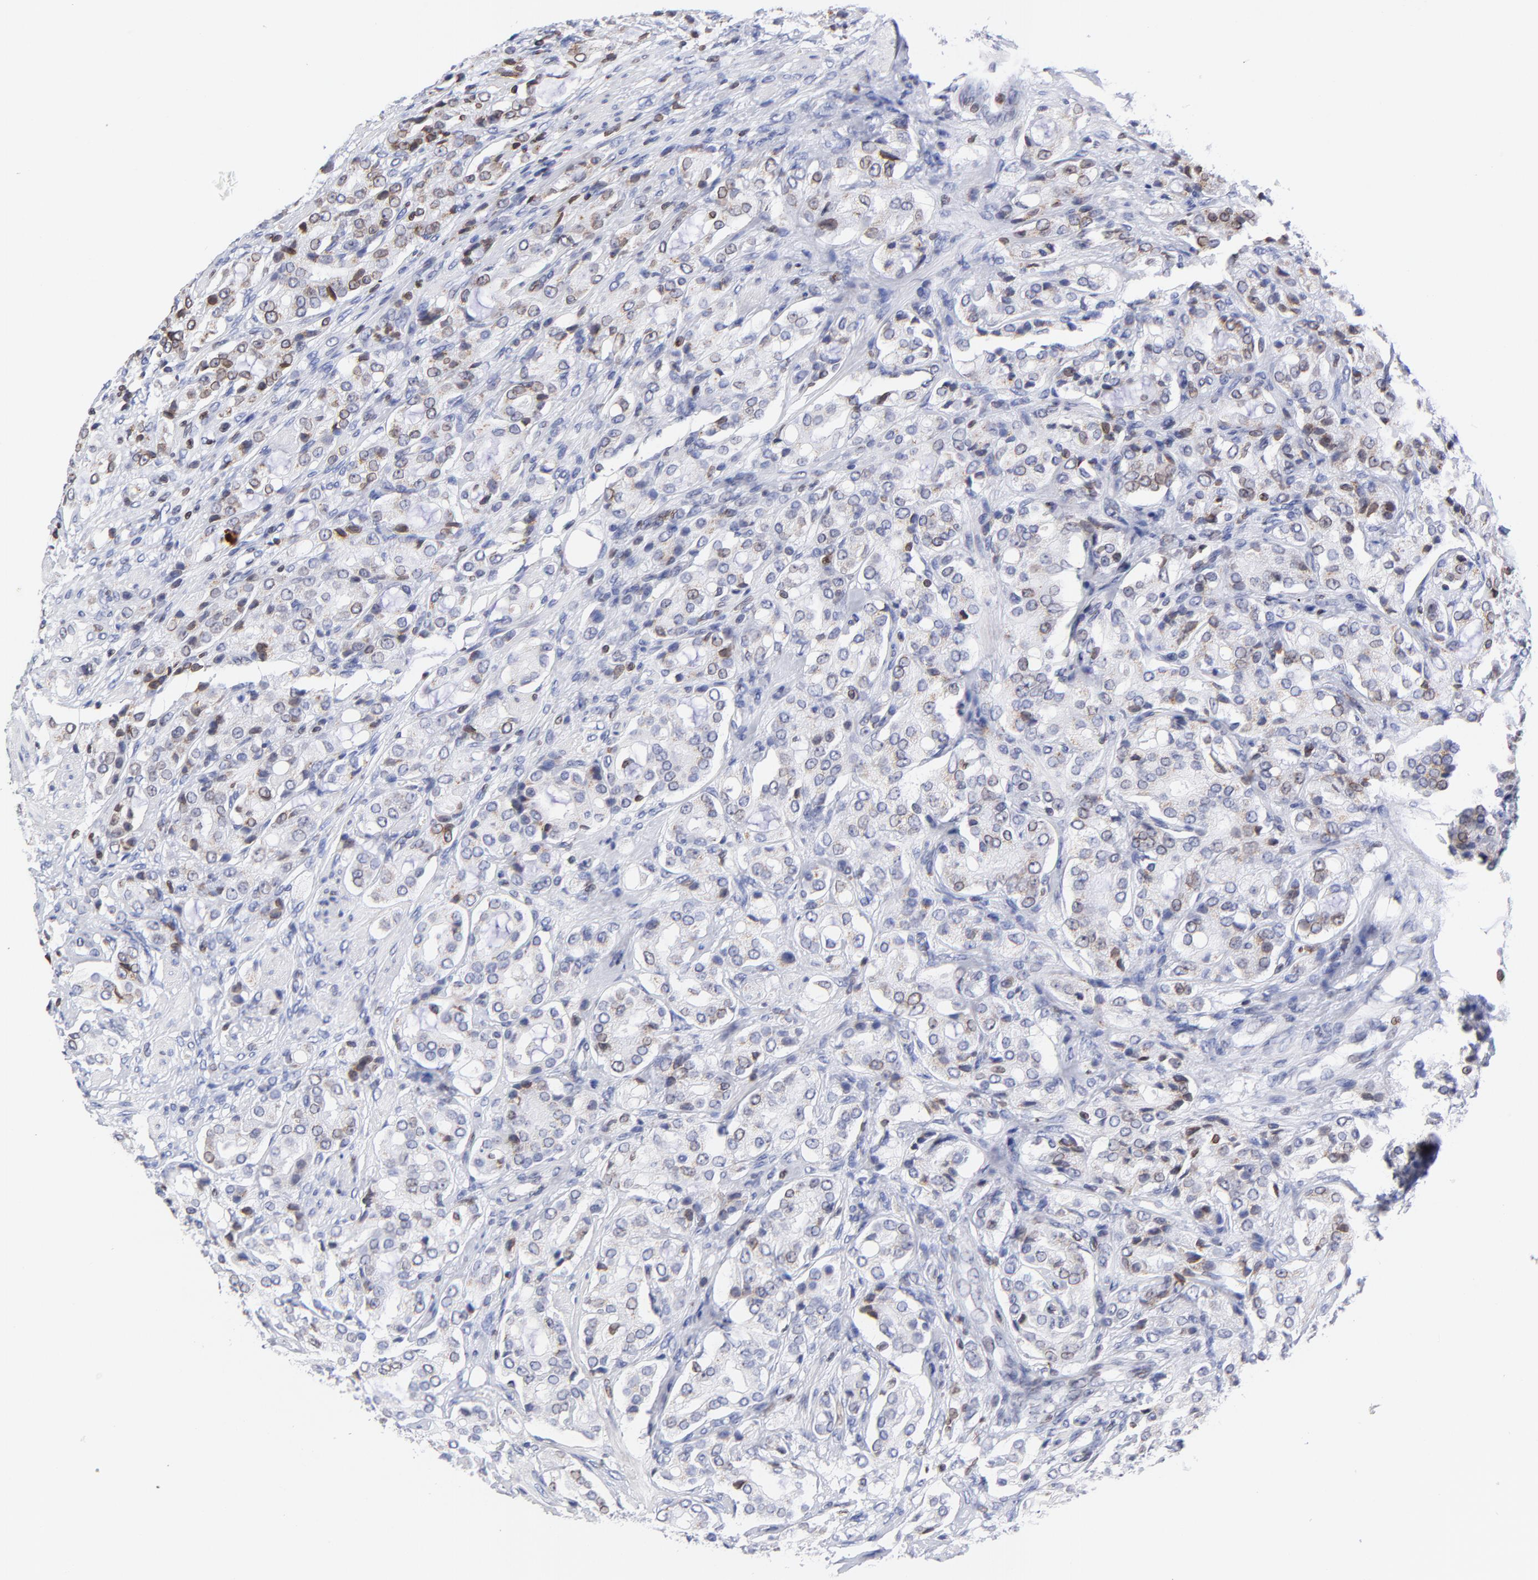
{"staining": {"intensity": "weak", "quantity": "<25%", "location": "cytoplasmic/membranous,nuclear"}, "tissue": "prostate cancer", "cell_type": "Tumor cells", "image_type": "cancer", "snomed": [{"axis": "morphology", "description": "Adenocarcinoma, High grade"}, {"axis": "topography", "description": "Prostate"}], "caption": "High power microscopy histopathology image of an IHC histopathology image of prostate cancer (adenocarcinoma (high-grade)), revealing no significant positivity in tumor cells. Brightfield microscopy of immunohistochemistry stained with DAB (3,3'-diaminobenzidine) (brown) and hematoxylin (blue), captured at high magnification.", "gene": "THAP7", "patient": {"sex": "male", "age": 72}}